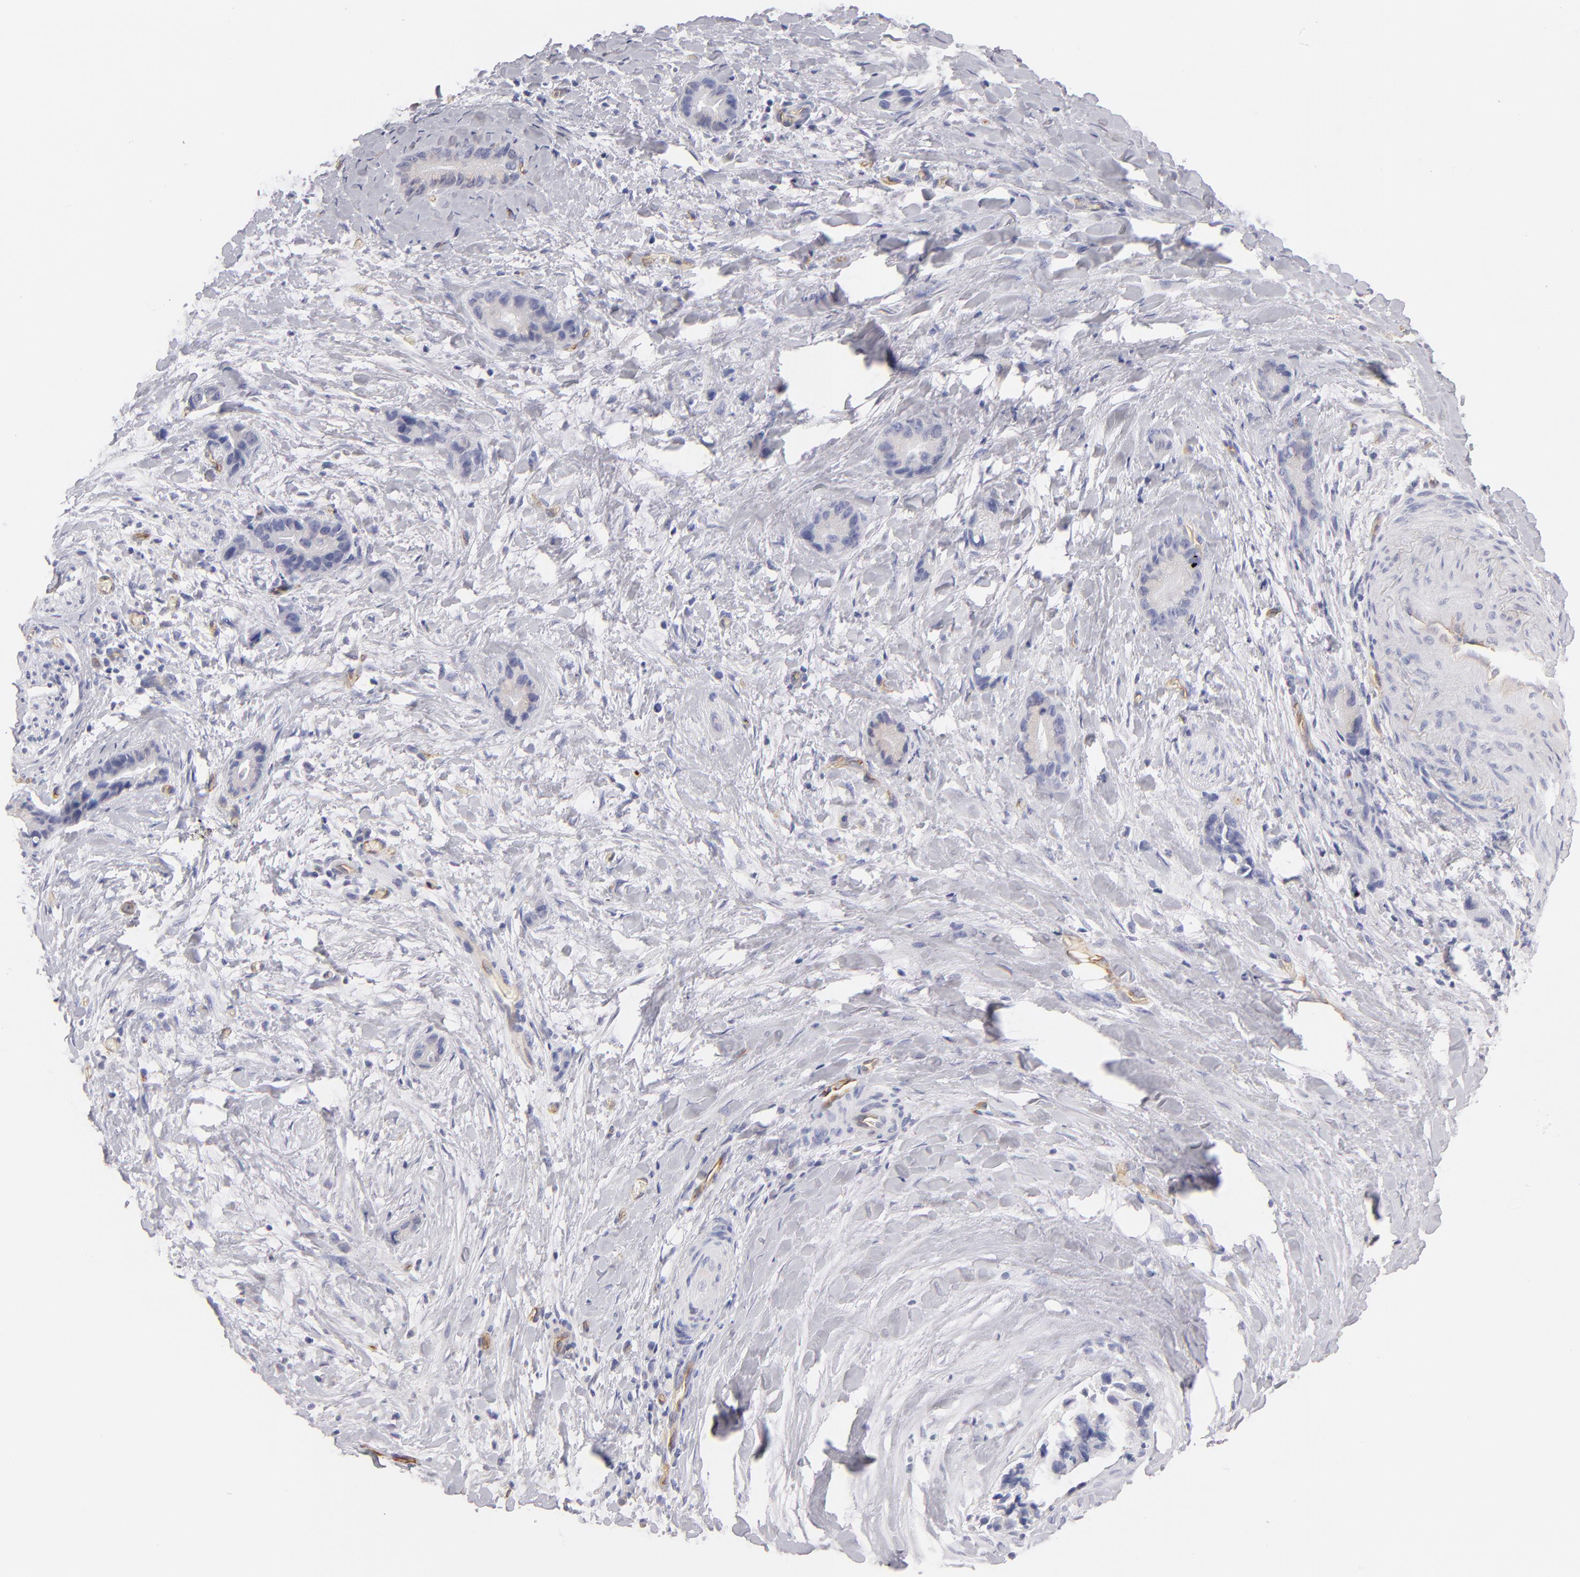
{"staining": {"intensity": "negative", "quantity": "none", "location": "none"}, "tissue": "liver cancer", "cell_type": "Tumor cells", "image_type": "cancer", "snomed": [{"axis": "morphology", "description": "Cholangiocarcinoma"}, {"axis": "topography", "description": "Liver"}], "caption": "Photomicrograph shows no significant protein expression in tumor cells of liver cholangiocarcinoma. (DAB IHC with hematoxylin counter stain).", "gene": "PLVAP", "patient": {"sex": "female", "age": 55}}